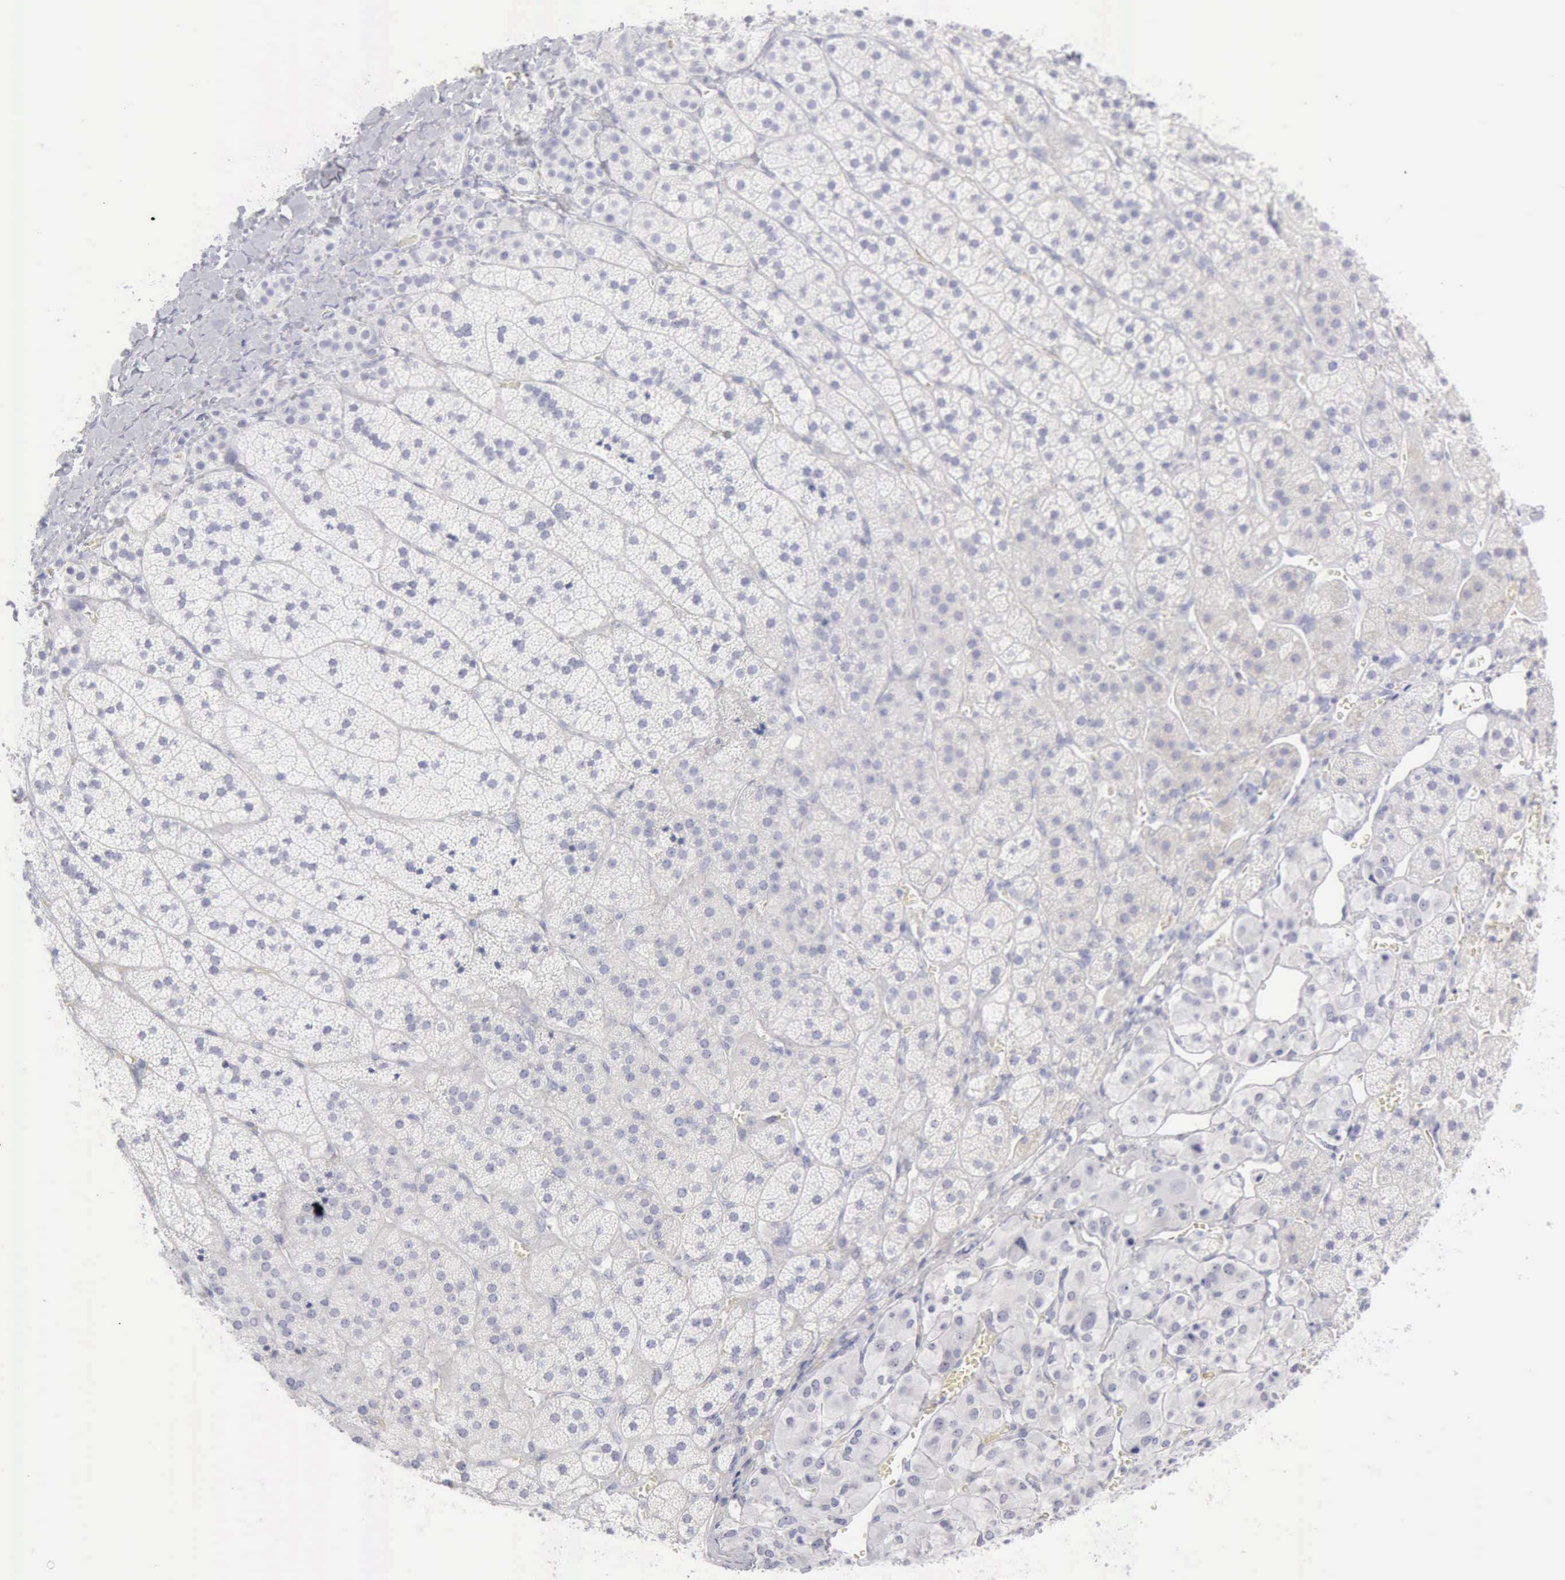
{"staining": {"intensity": "negative", "quantity": "none", "location": "none"}, "tissue": "adrenal gland", "cell_type": "Glandular cells", "image_type": "normal", "snomed": [{"axis": "morphology", "description": "Normal tissue, NOS"}, {"axis": "topography", "description": "Adrenal gland"}], "caption": "IHC photomicrograph of normal adrenal gland: adrenal gland stained with DAB (3,3'-diaminobenzidine) exhibits no significant protein positivity in glandular cells. Brightfield microscopy of IHC stained with DAB (3,3'-diaminobenzidine) (brown) and hematoxylin (blue), captured at high magnification.", "gene": "KRT10", "patient": {"sex": "female", "age": 44}}